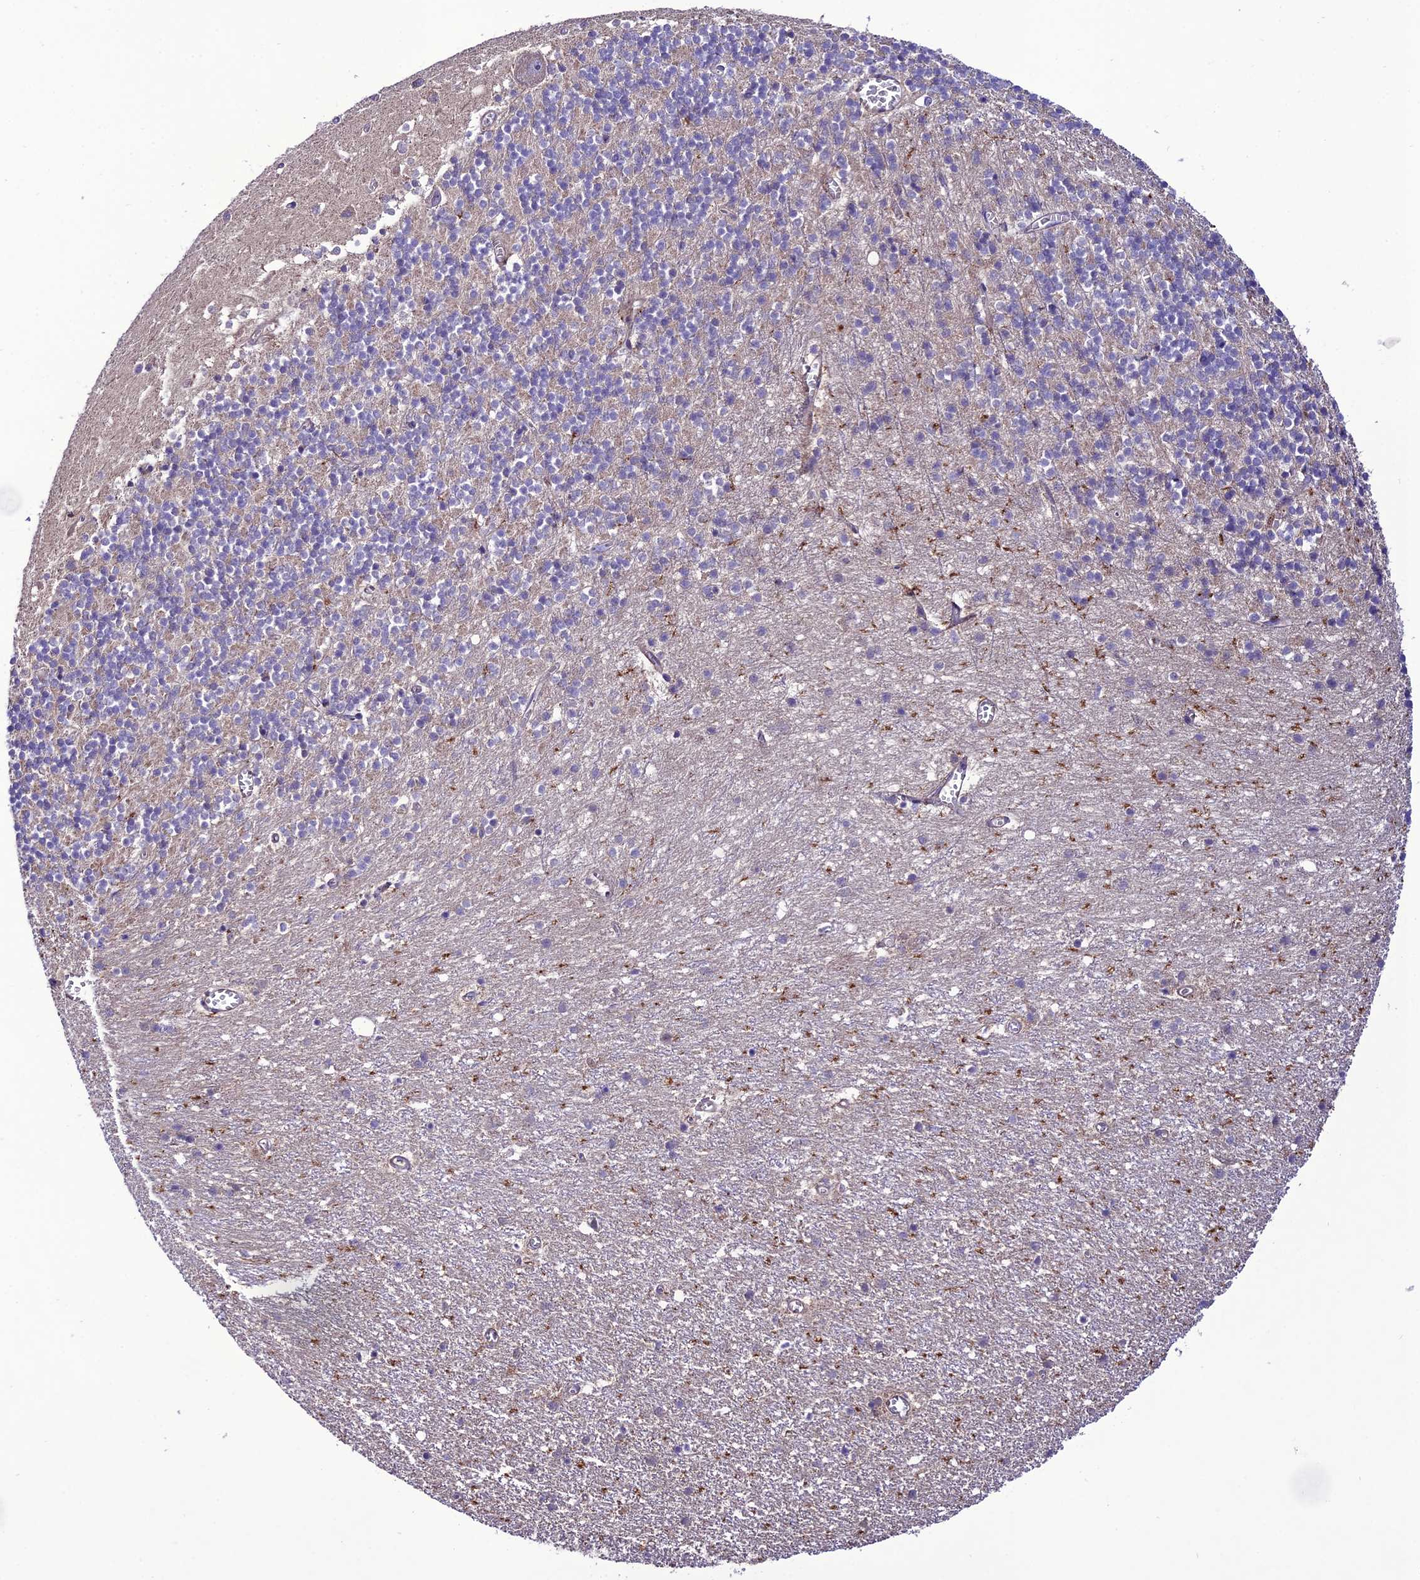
{"staining": {"intensity": "weak", "quantity": "25%-75%", "location": "cytoplasmic/membranous"}, "tissue": "cerebellum", "cell_type": "Cells in granular layer", "image_type": "normal", "snomed": [{"axis": "morphology", "description": "Normal tissue, NOS"}, {"axis": "topography", "description": "Cerebellum"}], "caption": "Cerebellum stained with a brown dye reveals weak cytoplasmic/membranous positive expression in about 25%-75% of cells in granular layer.", "gene": "PPIL3", "patient": {"sex": "male", "age": 54}}